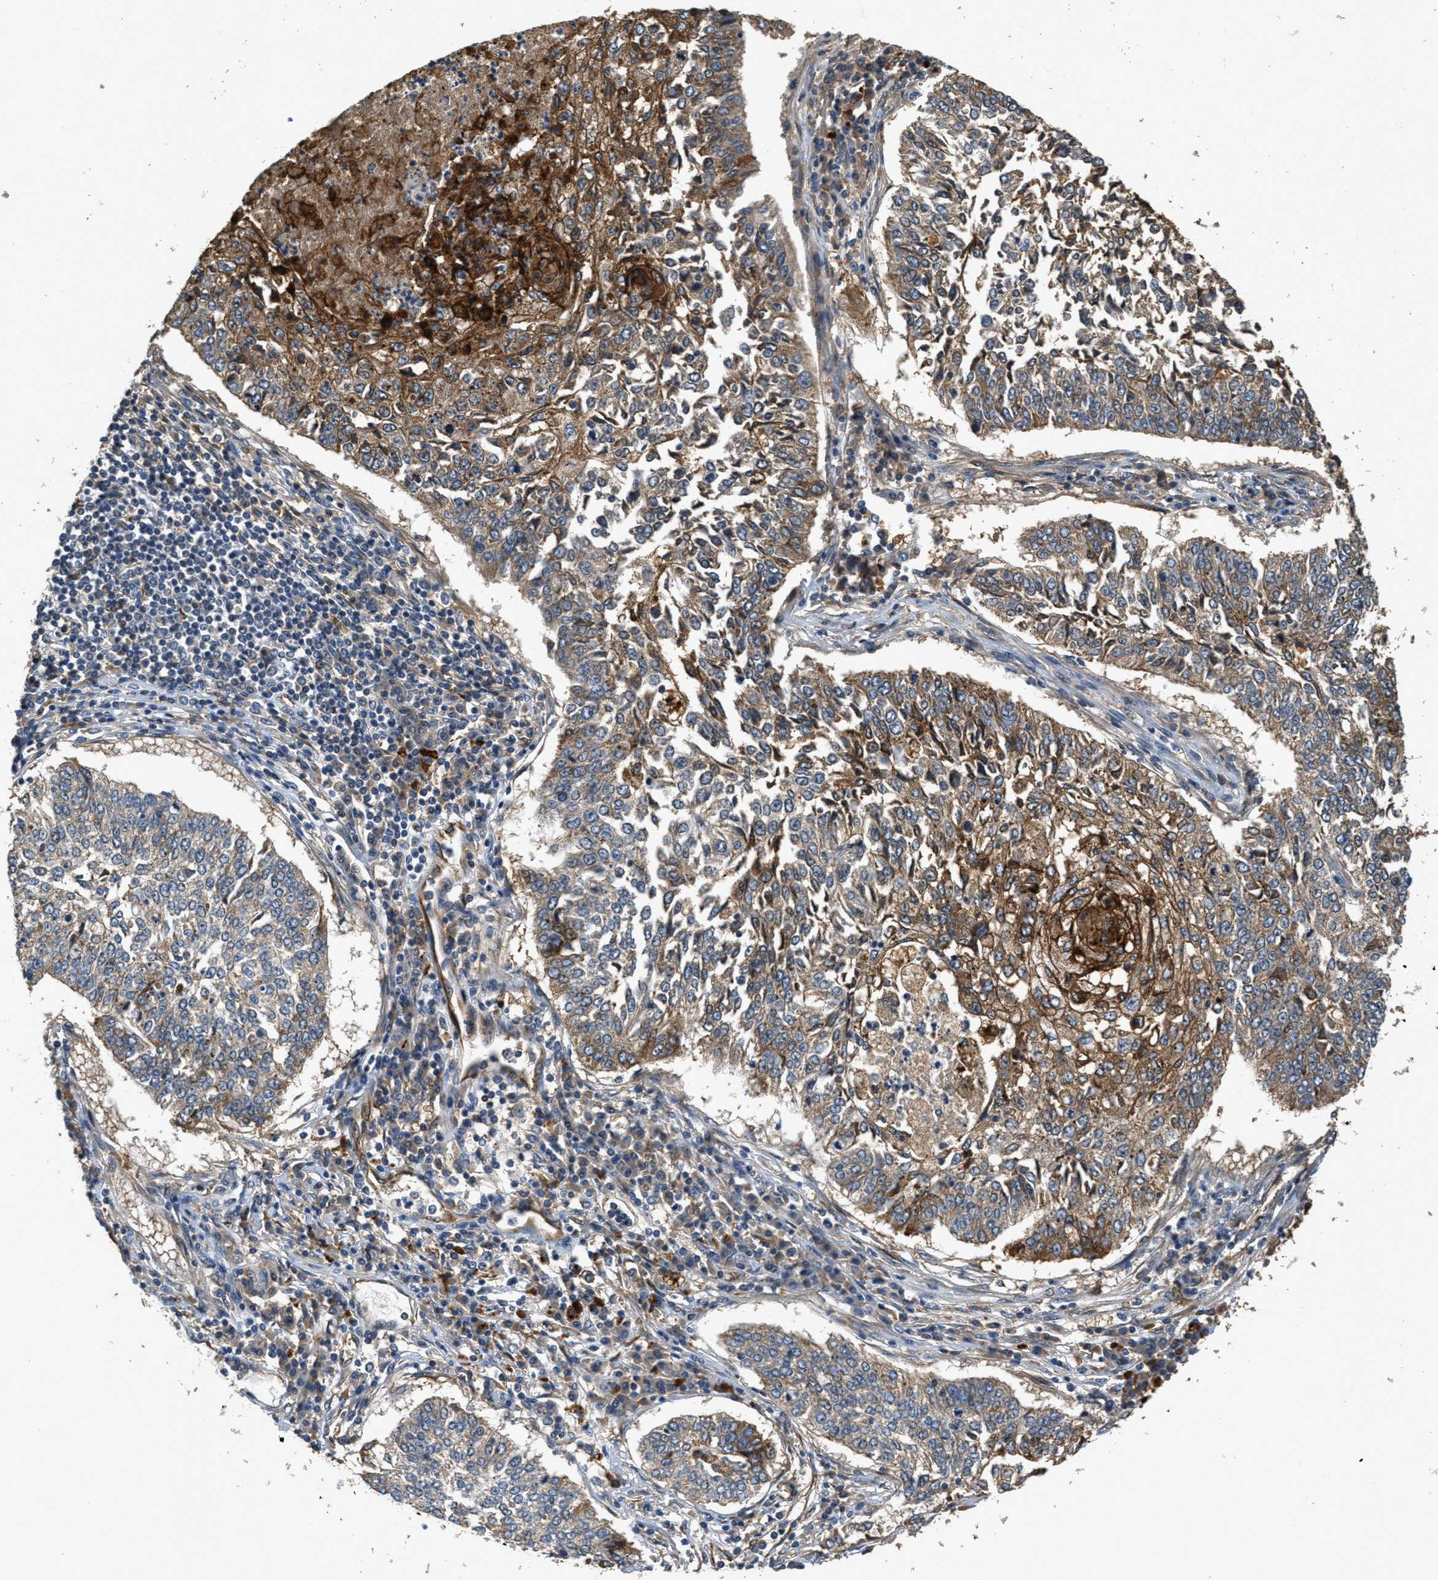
{"staining": {"intensity": "weak", "quantity": ">75%", "location": "cytoplasmic/membranous"}, "tissue": "lung cancer", "cell_type": "Tumor cells", "image_type": "cancer", "snomed": [{"axis": "morphology", "description": "Normal tissue, NOS"}, {"axis": "morphology", "description": "Squamous cell carcinoma, NOS"}, {"axis": "topography", "description": "Cartilage tissue"}, {"axis": "topography", "description": "Bronchus"}, {"axis": "topography", "description": "Lung"}], "caption": "Squamous cell carcinoma (lung) tissue shows weak cytoplasmic/membranous staining in about >75% of tumor cells, visualized by immunohistochemistry.", "gene": "OSMR", "patient": {"sex": "female", "age": 49}}